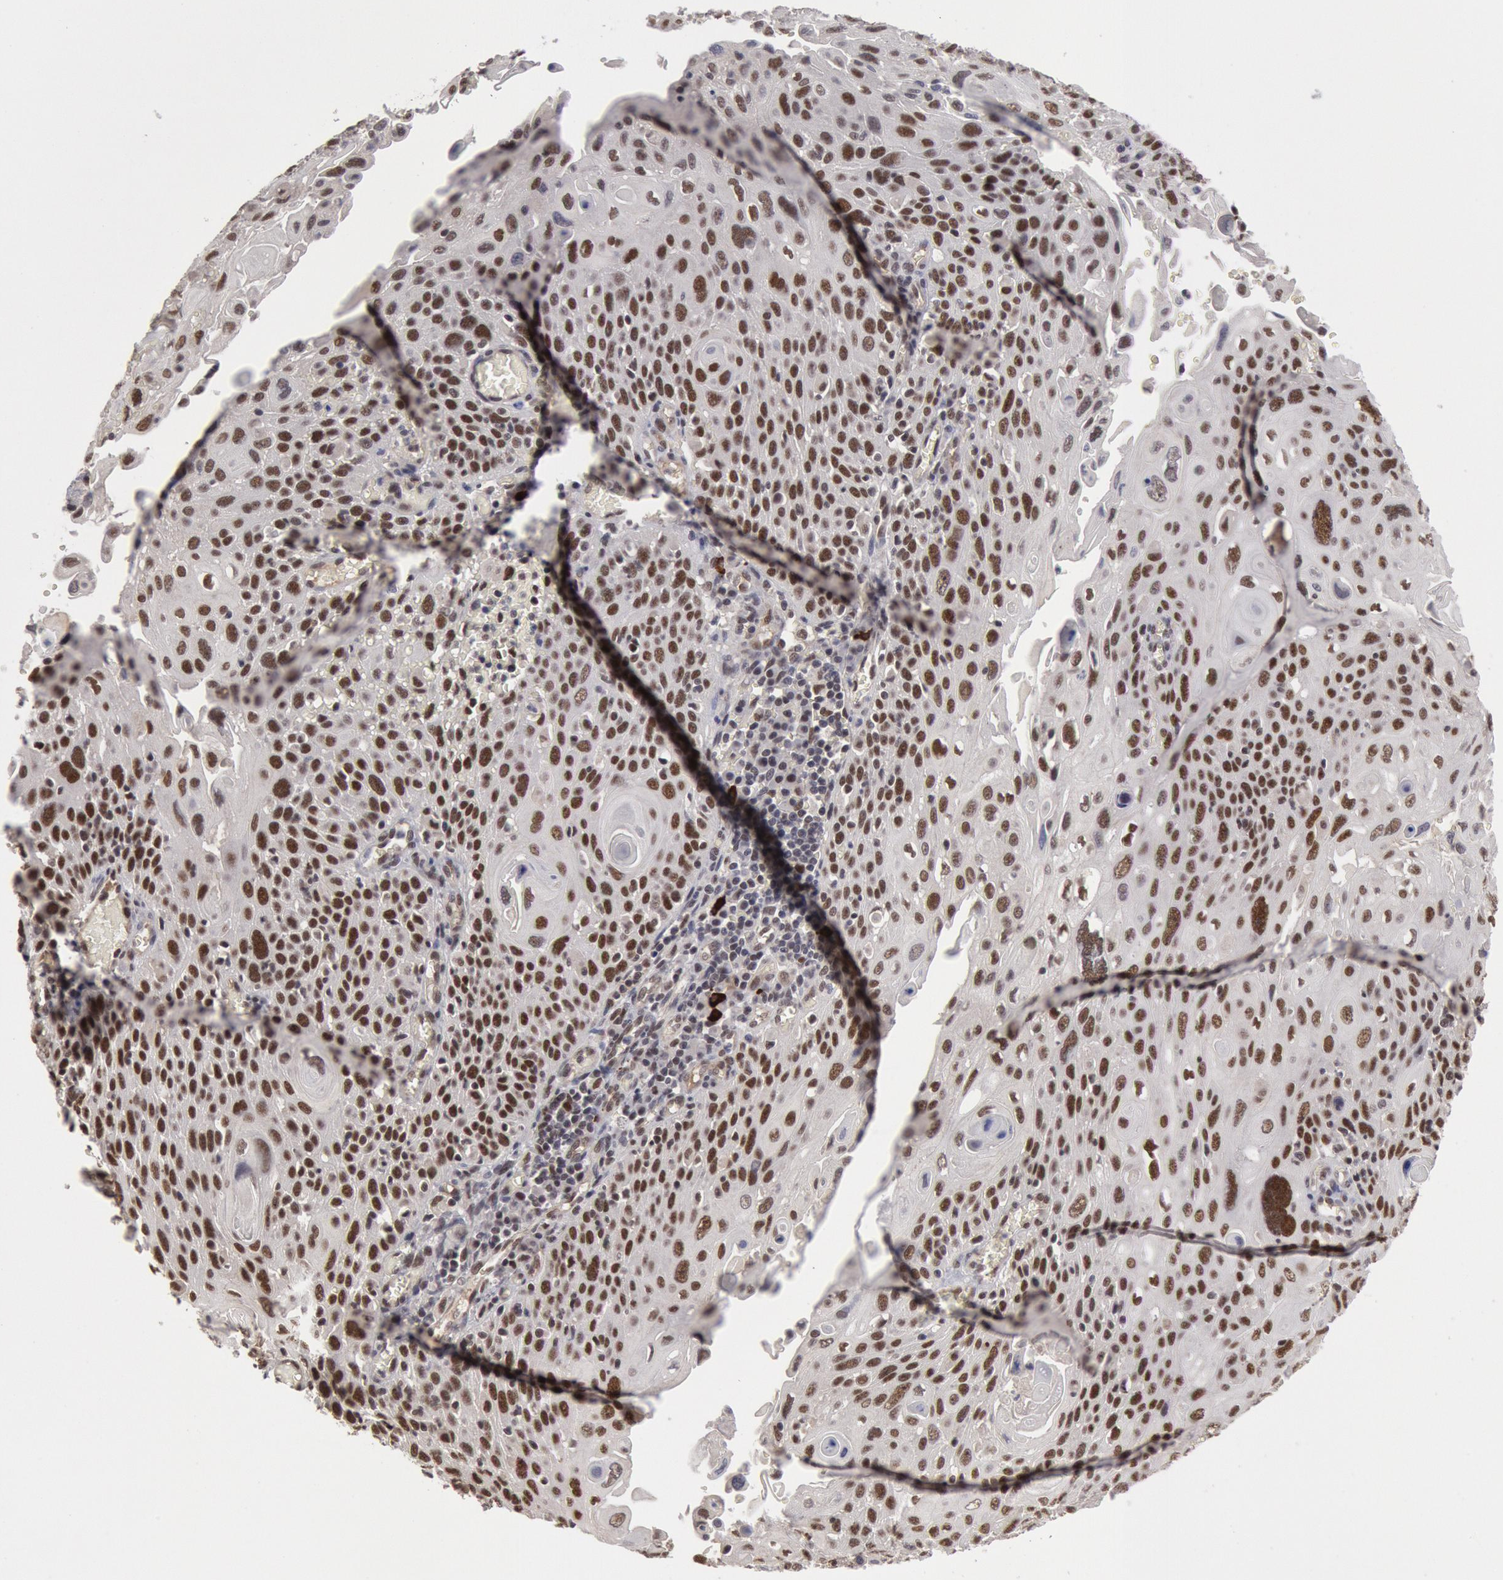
{"staining": {"intensity": "weak", "quantity": ">75%", "location": "nuclear"}, "tissue": "cervical cancer", "cell_type": "Tumor cells", "image_type": "cancer", "snomed": [{"axis": "morphology", "description": "Squamous cell carcinoma, NOS"}, {"axis": "topography", "description": "Cervix"}], "caption": "Immunohistochemical staining of cervical cancer (squamous cell carcinoma) demonstrates weak nuclear protein expression in approximately >75% of tumor cells.", "gene": "PPP4R3B", "patient": {"sex": "female", "age": 54}}